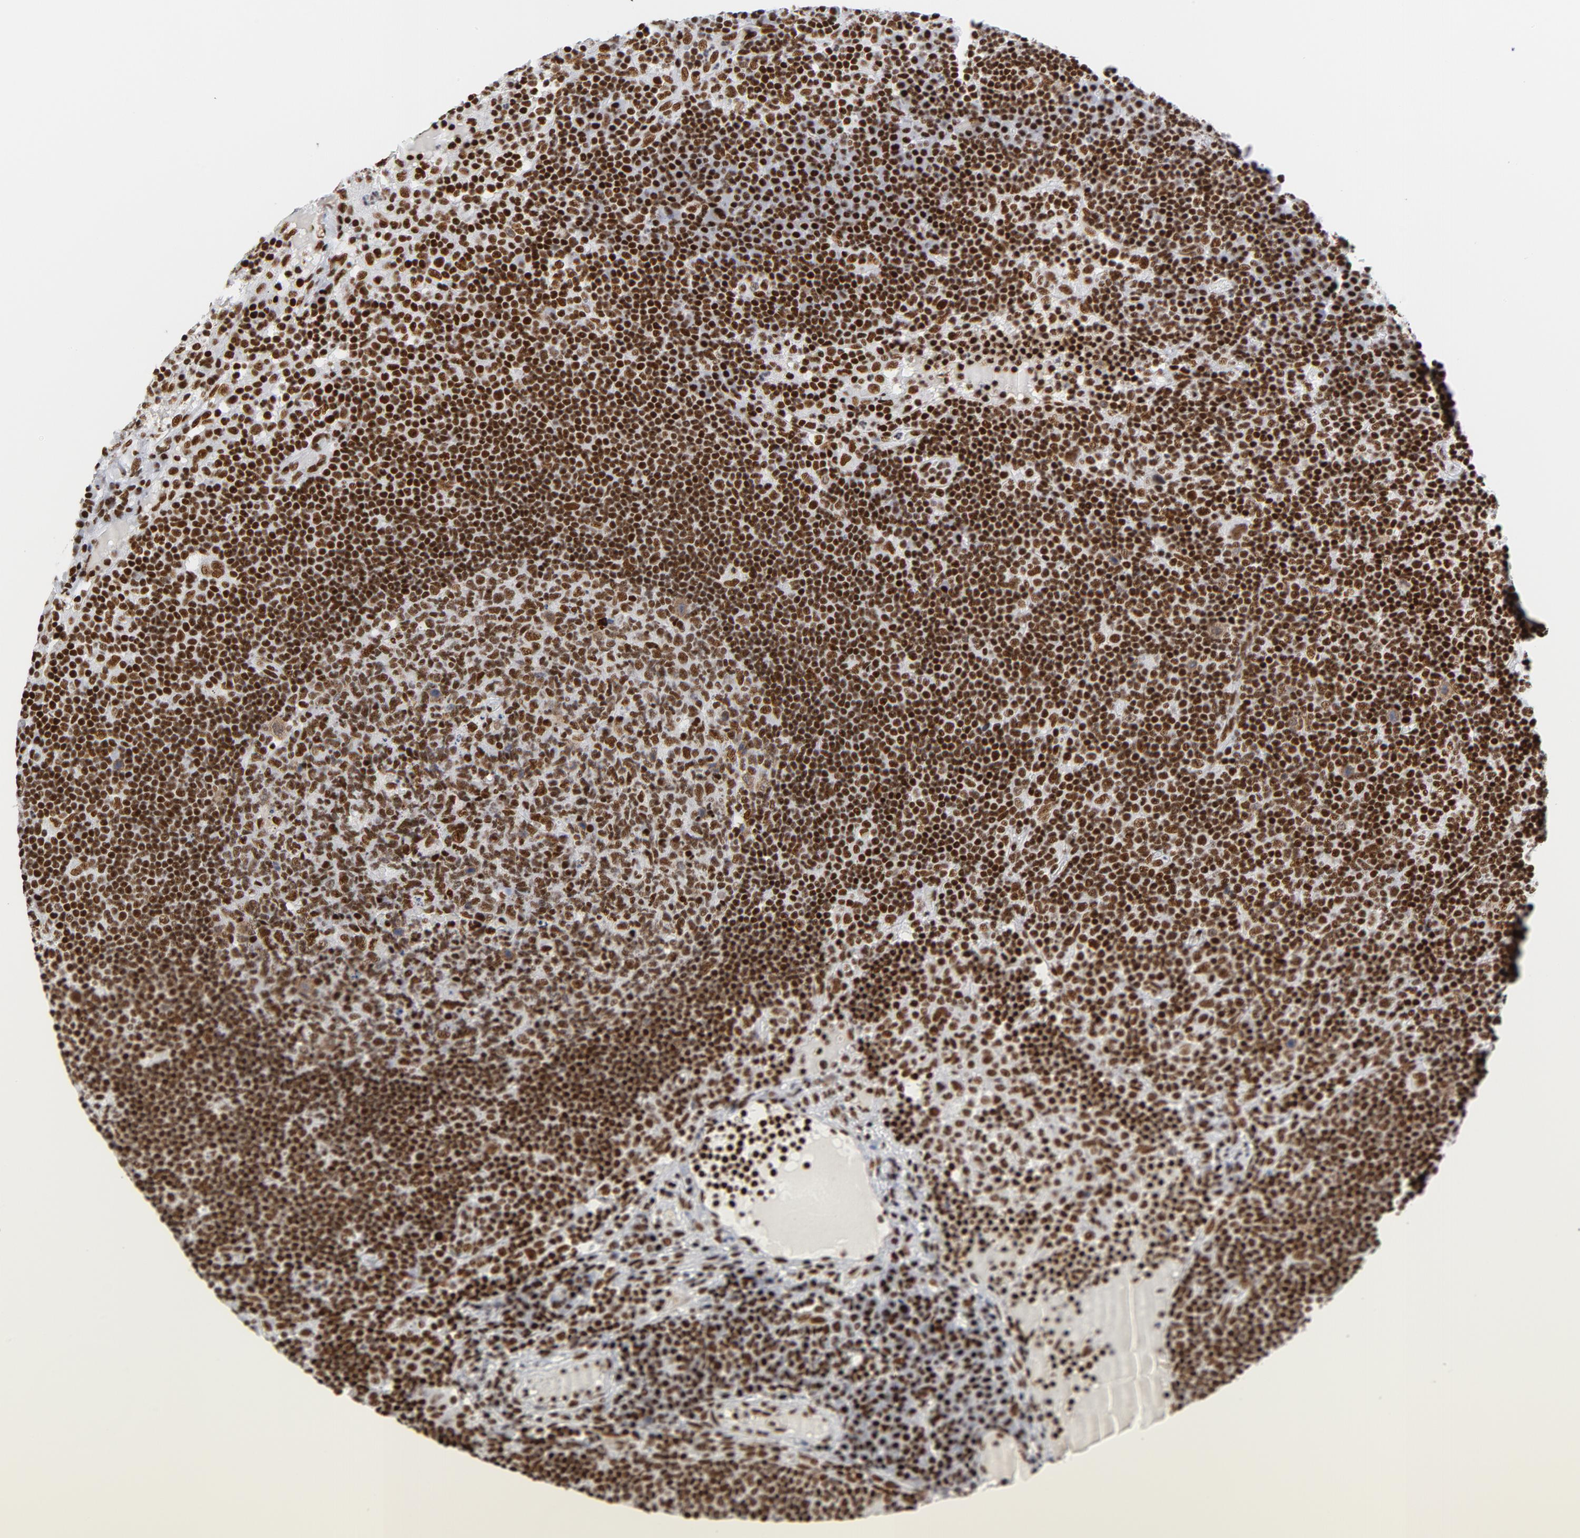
{"staining": {"intensity": "strong", "quantity": ">75%", "location": "nuclear"}, "tissue": "lymph node", "cell_type": "Germinal center cells", "image_type": "normal", "snomed": [{"axis": "morphology", "description": "Normal tissue, NOS"}, {"axis": "morphology", "description": "Squamous cell carcinoma, metastatic, NOS"}, {"axis": "topography", "description": "Lymph node"}], "caption": "Immunohistochemical staining of normal lymph node reveals >75% levels of strong nuclear protein positivity in about >75% of germinal center cells.", "gene": "XRCC5", "patient": {"sex": "female", "age": 53}}